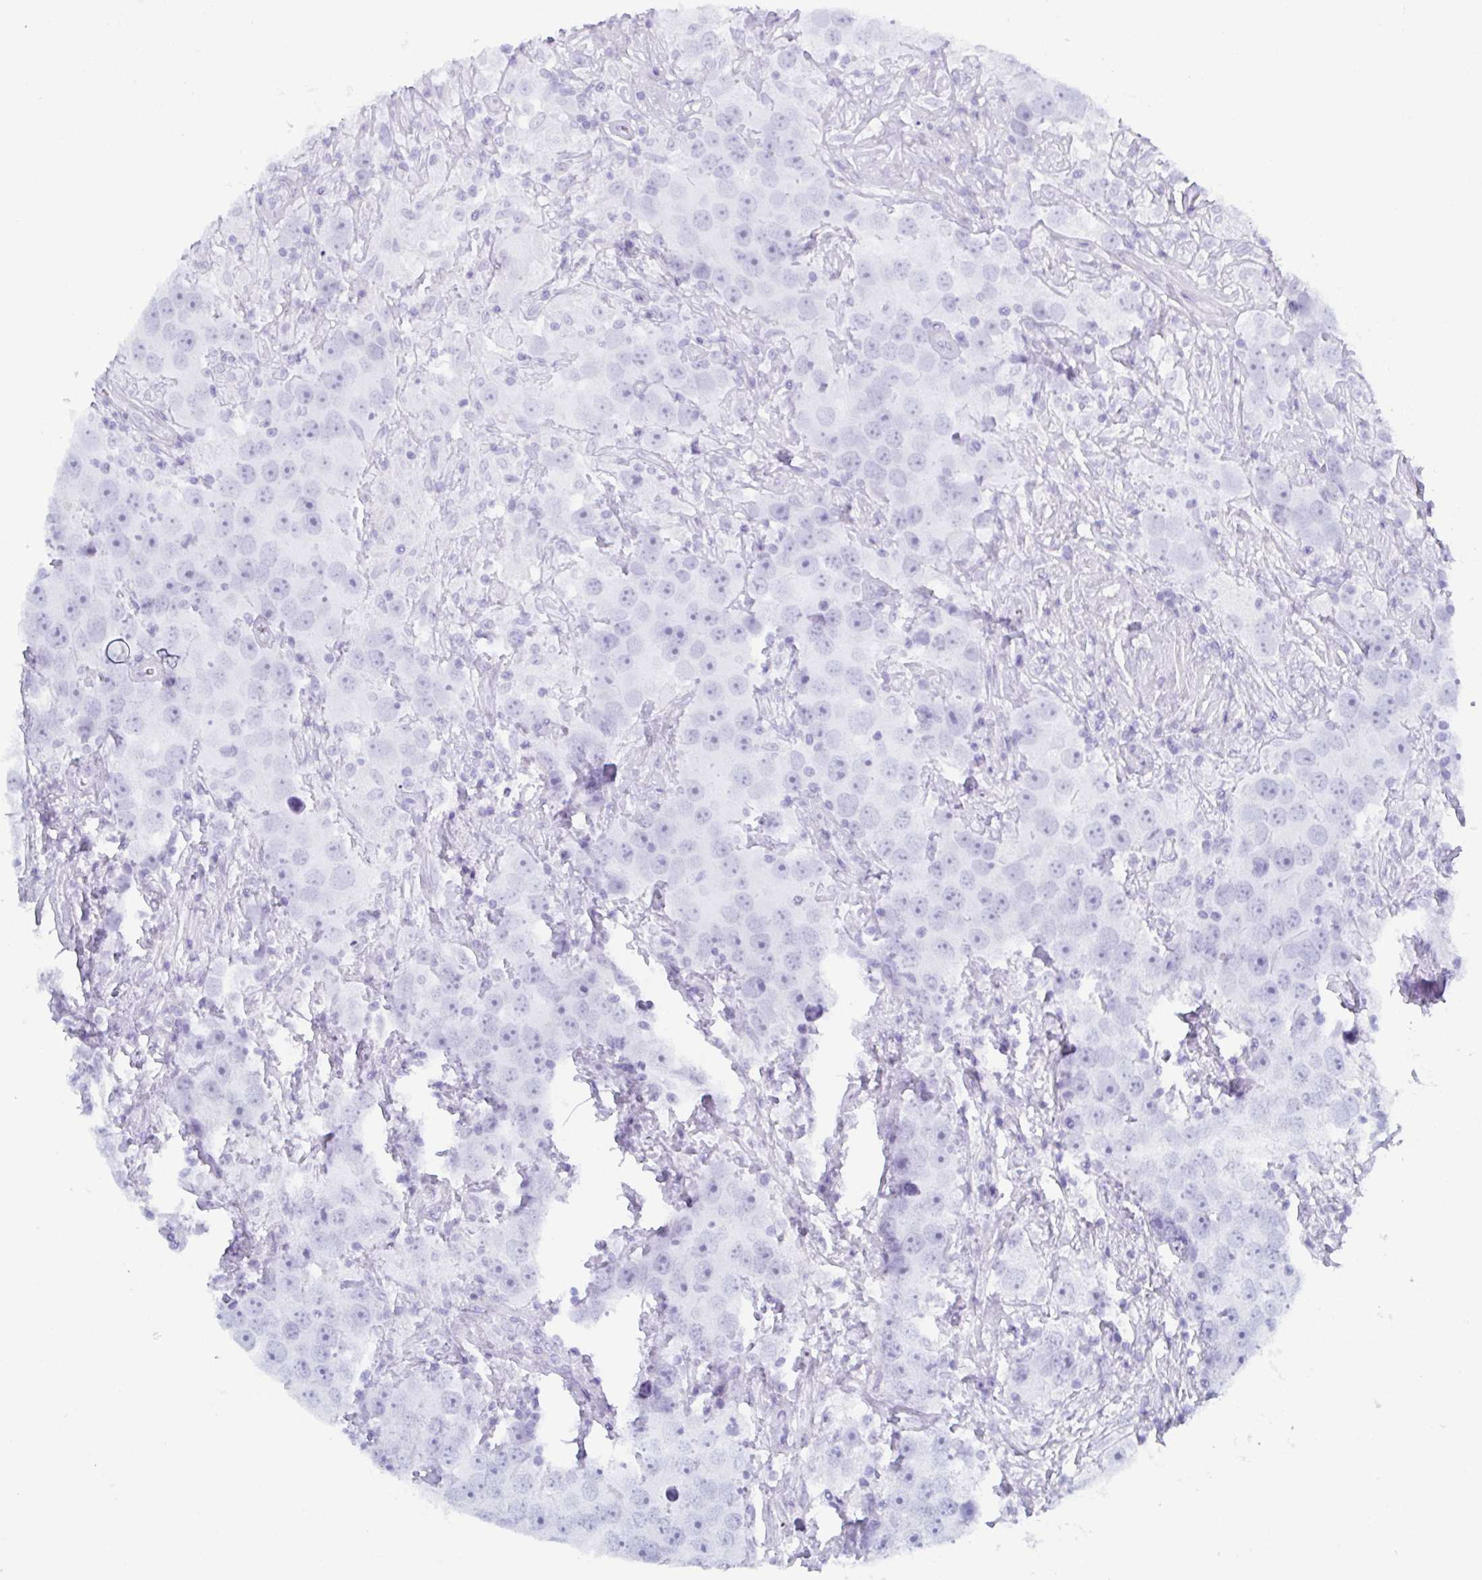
{"staining": {"intensity": "negative", "quantity": "none", "location": "none"}, "tissue": "testis cancer", "cell_type": "Tumor cells", "image_type": "cancer", "snomed": [{"axis": "morphology", "description": "Seminoma, NOS"}, {"axis": "topography", "description": "Testis"}], "caption": "Immunohistochemistry histopathology image of human testis seminoma stained for a protein (brown), which exhibits no staining in tumor cells. (Immunohistochemistry, brightfield microscopy, high magnification).", "gene": "ZFP64", "patient": {"sex": "male", "age": 49}}